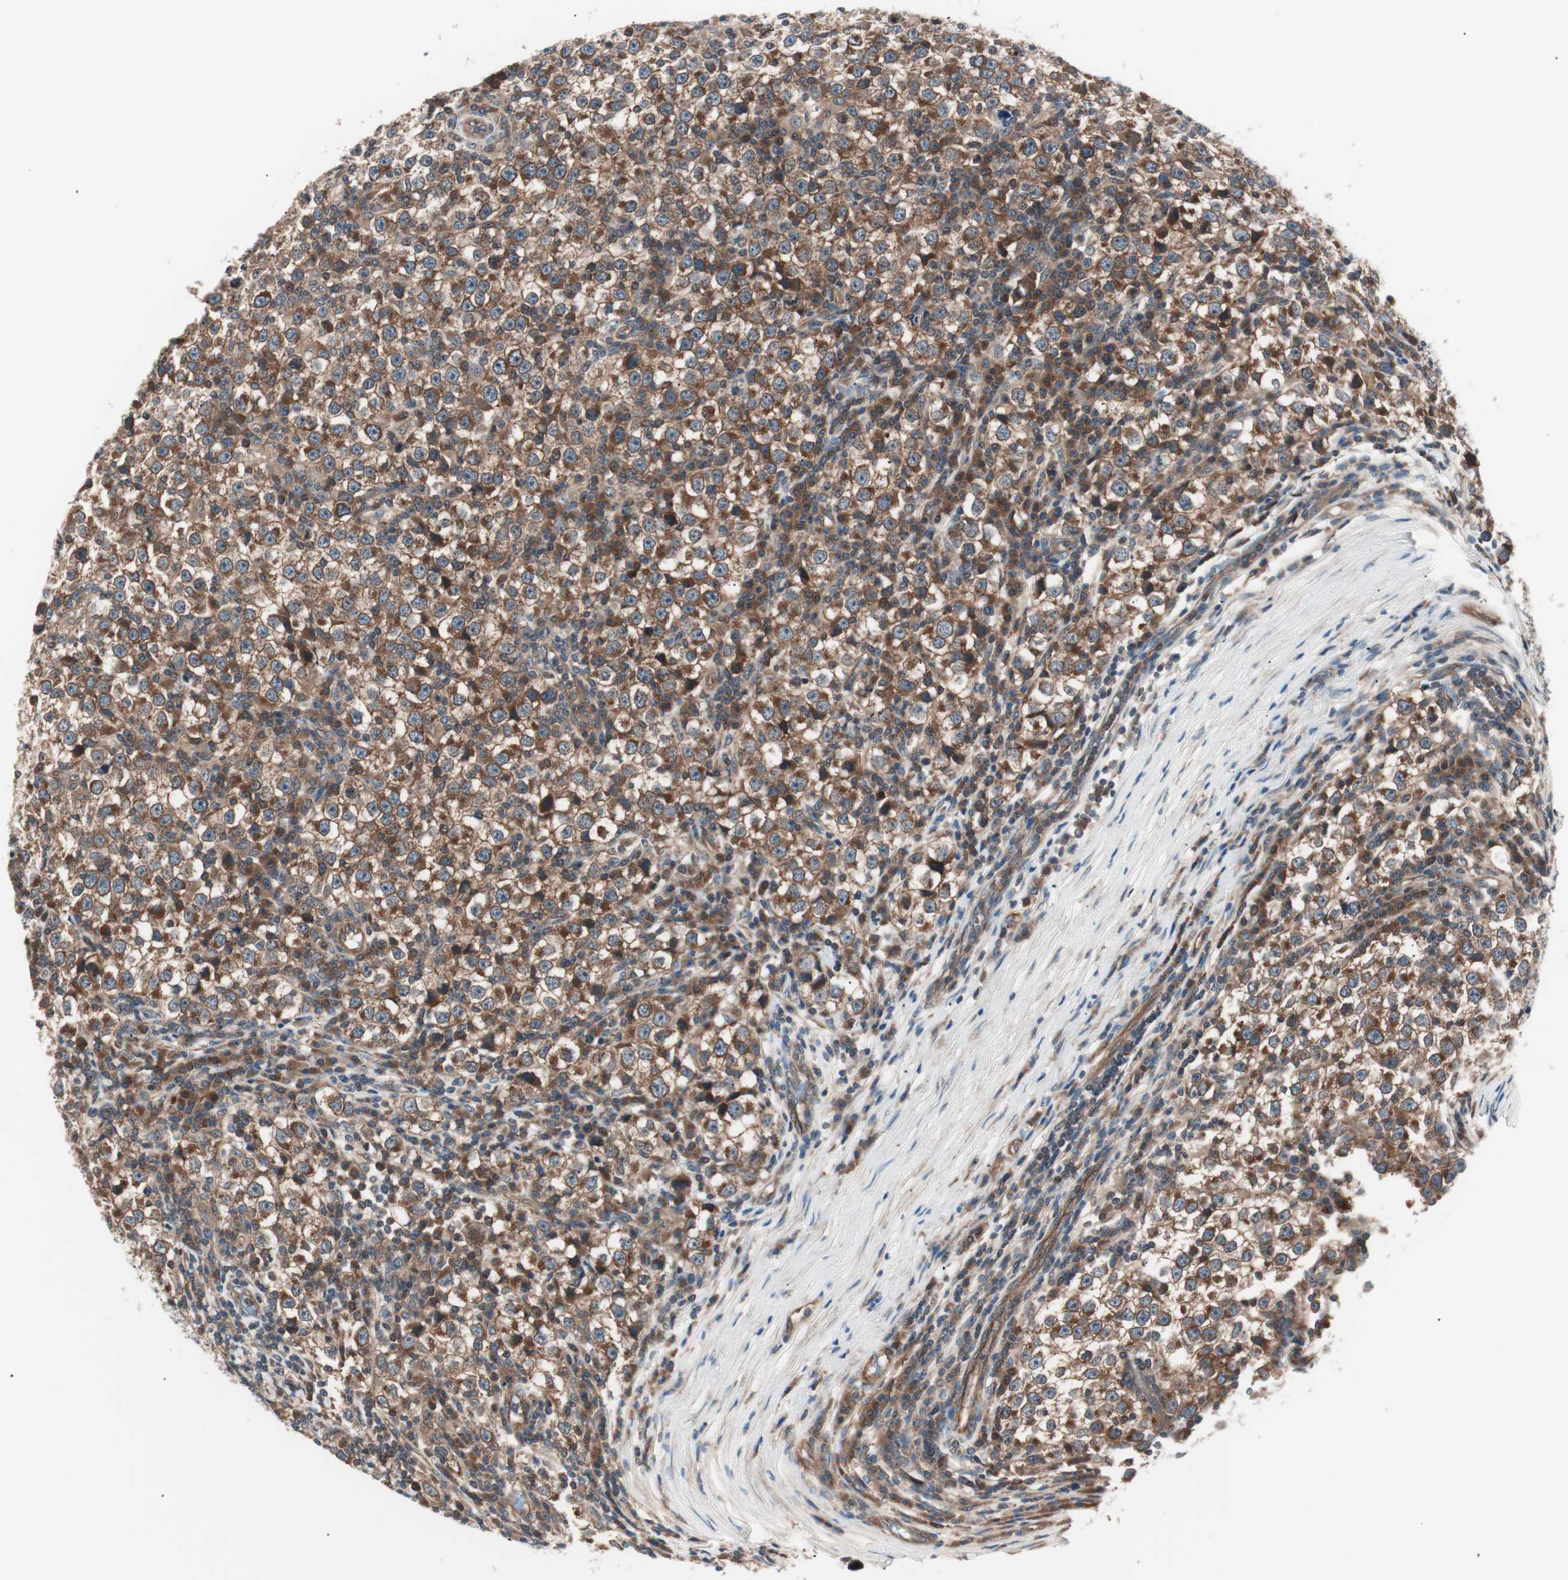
{"staining": {"intensity": "strong", "quantity": ">75%", "location": "cytoplasmic/membranous"}, "tissue": "testis cancer", "cell_type": "Tumor cells", "image_type": "cancer", "snomed": [{"axis": "morphology", "description": "Seminoma, NOS"}, {"axis": "topography", "description": "Testis"}], "caption": "DAB immunohistochemical staining of testis cancer shows strong cytoplasmic/membranous protein expression in about >75% of tumor cells. (DAB (3,3'-diaminobenzidine) IHC, brown staining for protein, blue staining for nuclei).", "gene": "TSG101", "patient": {"sex": "male", "age": 65}}